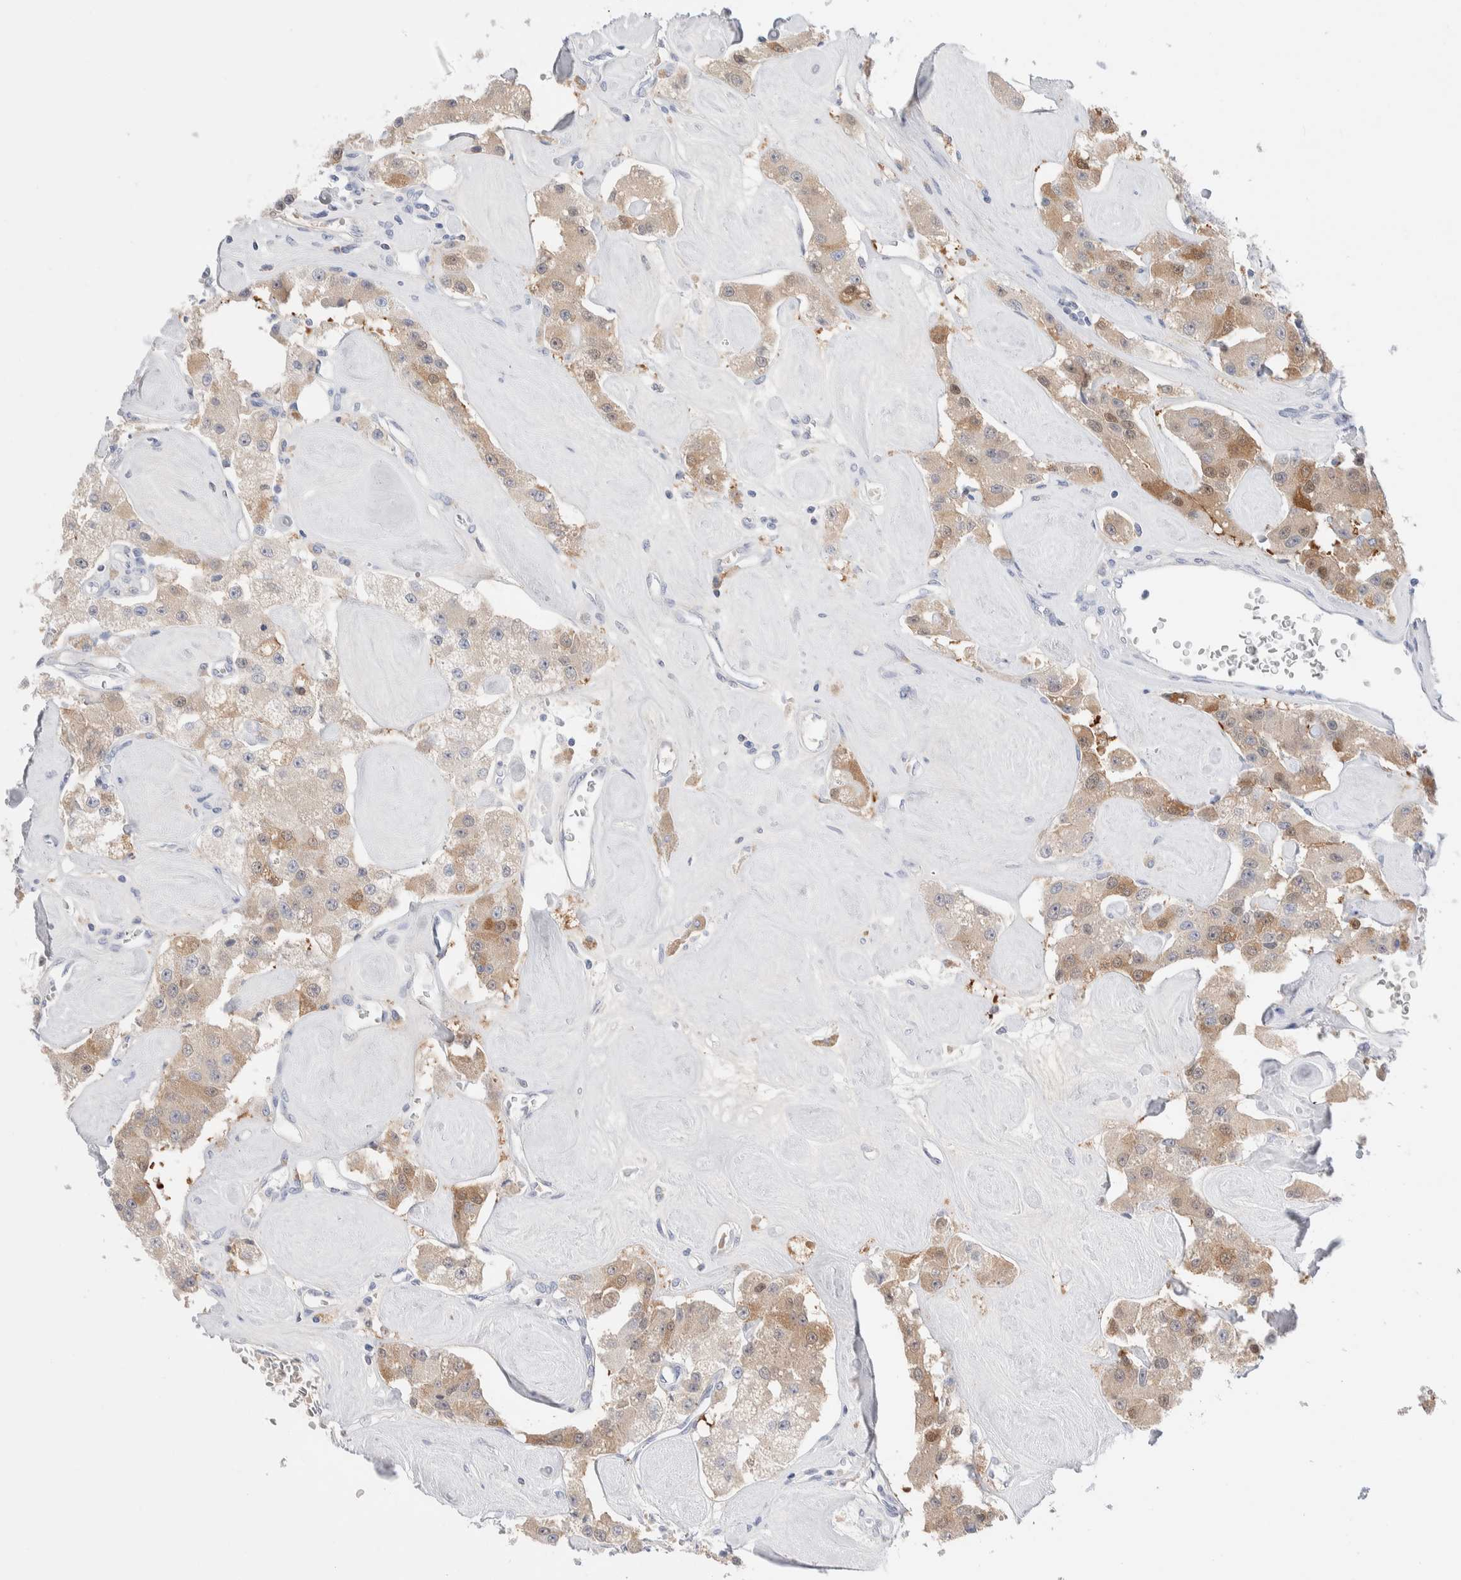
{"staining": {"intensity": "weak", "quantity": ">75%", "location": "cytoplasmic/membranous,nuclear"}, "tissue": "carcinoid", "cell_type": "Tumor cells", "image_type": "cancer", "snomed": [{"axis": "morphology", "description": "Carcinoid, malignant, NOS"}, {"axis": "topography", "description": "Pancreas"}], "caption": "A micrograph showing weak cytoplasmic/membranous and nuclear staining in approximately >75% of tumor cells in carcinoid (malignant), as visualized by brown immunohistochemical staining.", "gene": "GDA", "patient": {"sex": "male", "age": 41}}